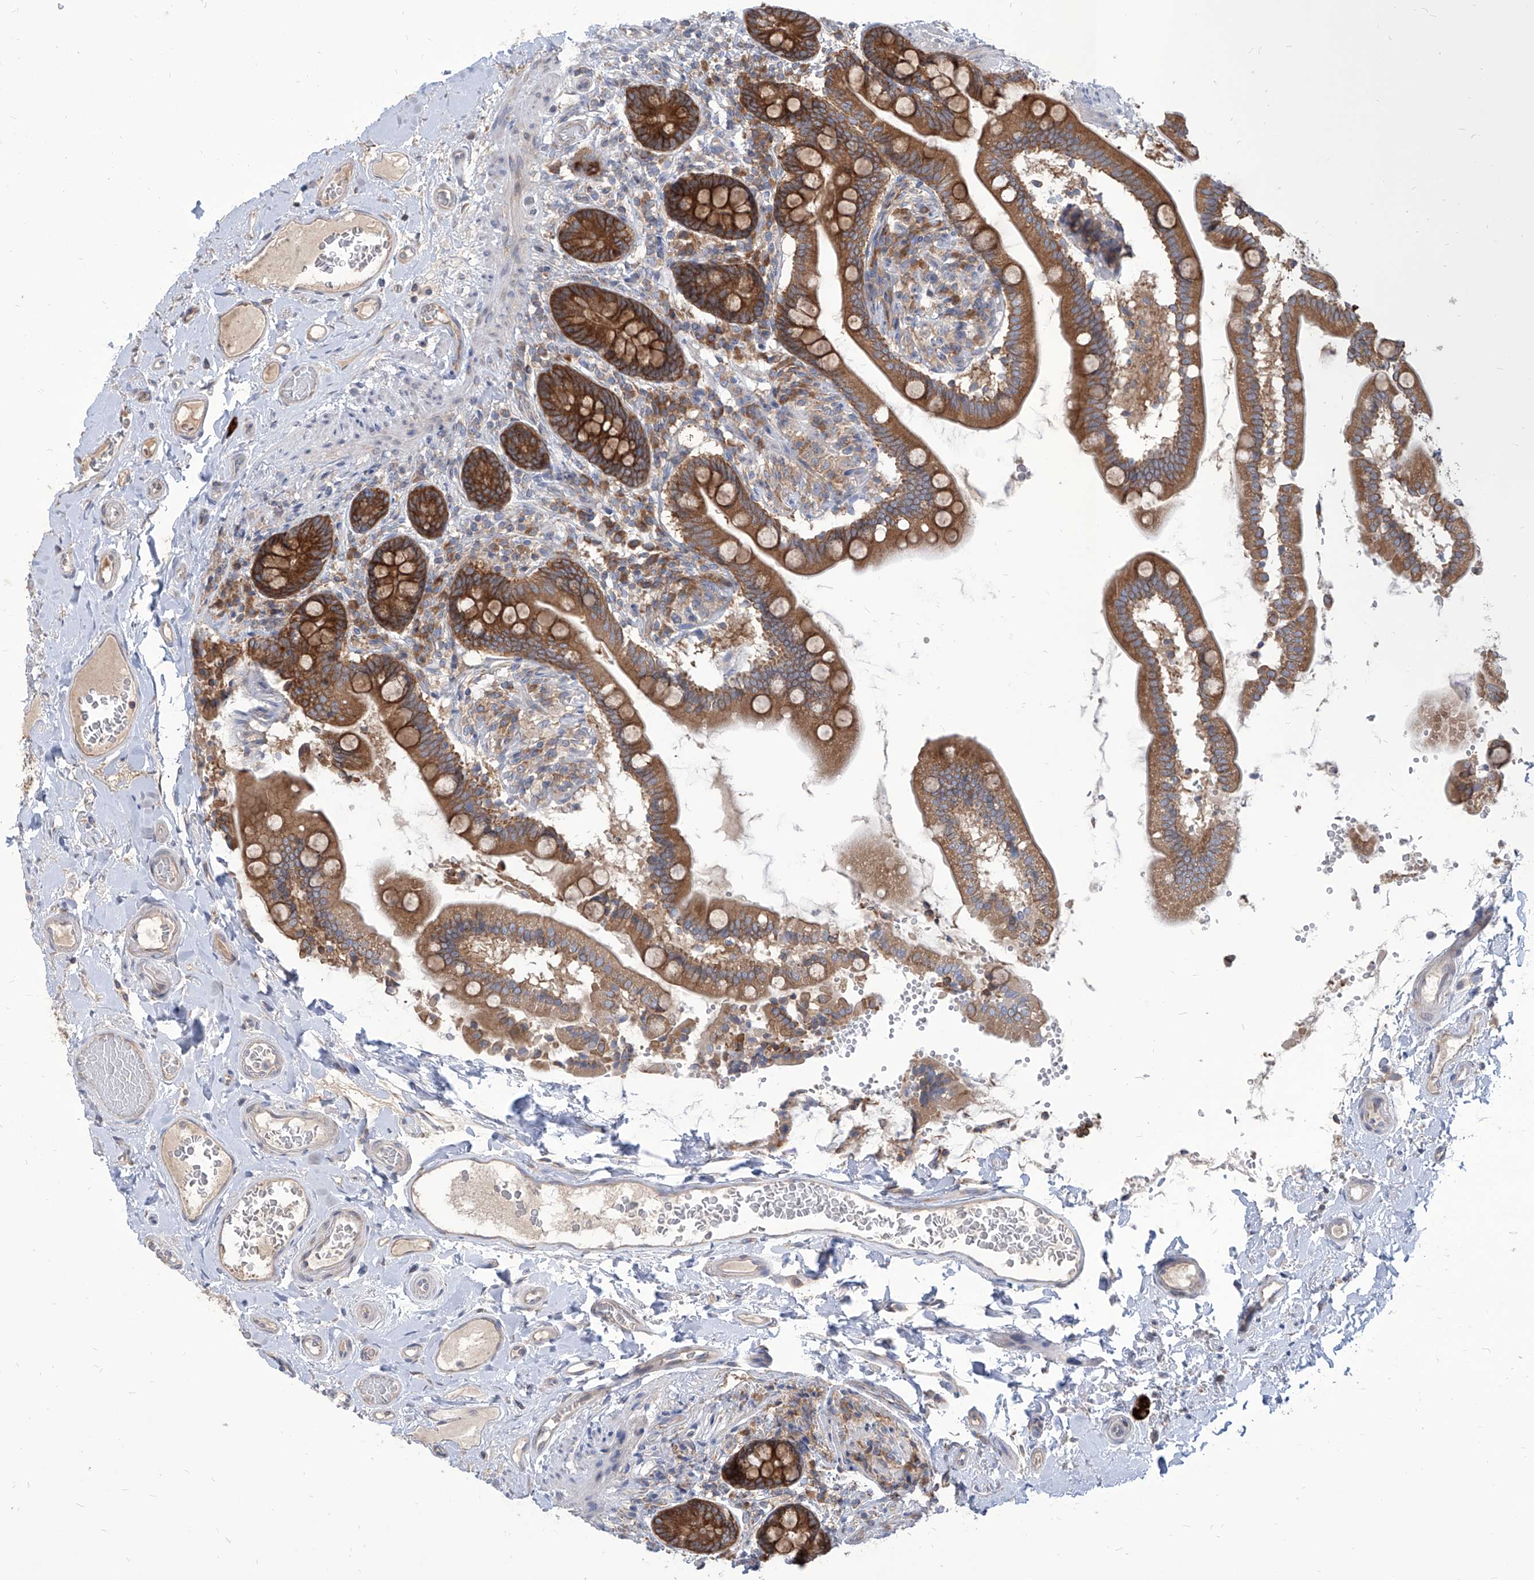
{"staining": {"intensity": "strong", "quantity": ">75%", "location": "cytoplasmic/membranous"}, "tissue": "small intestine", "cell_type": "Glandular cells", "image_type": "normal", "snomed": [{"axis": "morphology", "description": "Normal tissue, NOS"}, {"axis": "topography", "description": "Small intestine"}], "caption": "Immunohistochemistry (DAB) staining of benign human small intestine shows strong cytoplasmic/membranous protein positivity in about >75% of glandular cells. The staining was performed using DAB (3,3'-diaminobenzidine) to visualize the protein expression in brown, while the nuclei were stained in blue with hematoxylin (Magnification: 20x).", "gene": "FAM83B", "patient": {"sex": "female", "age": 64}}